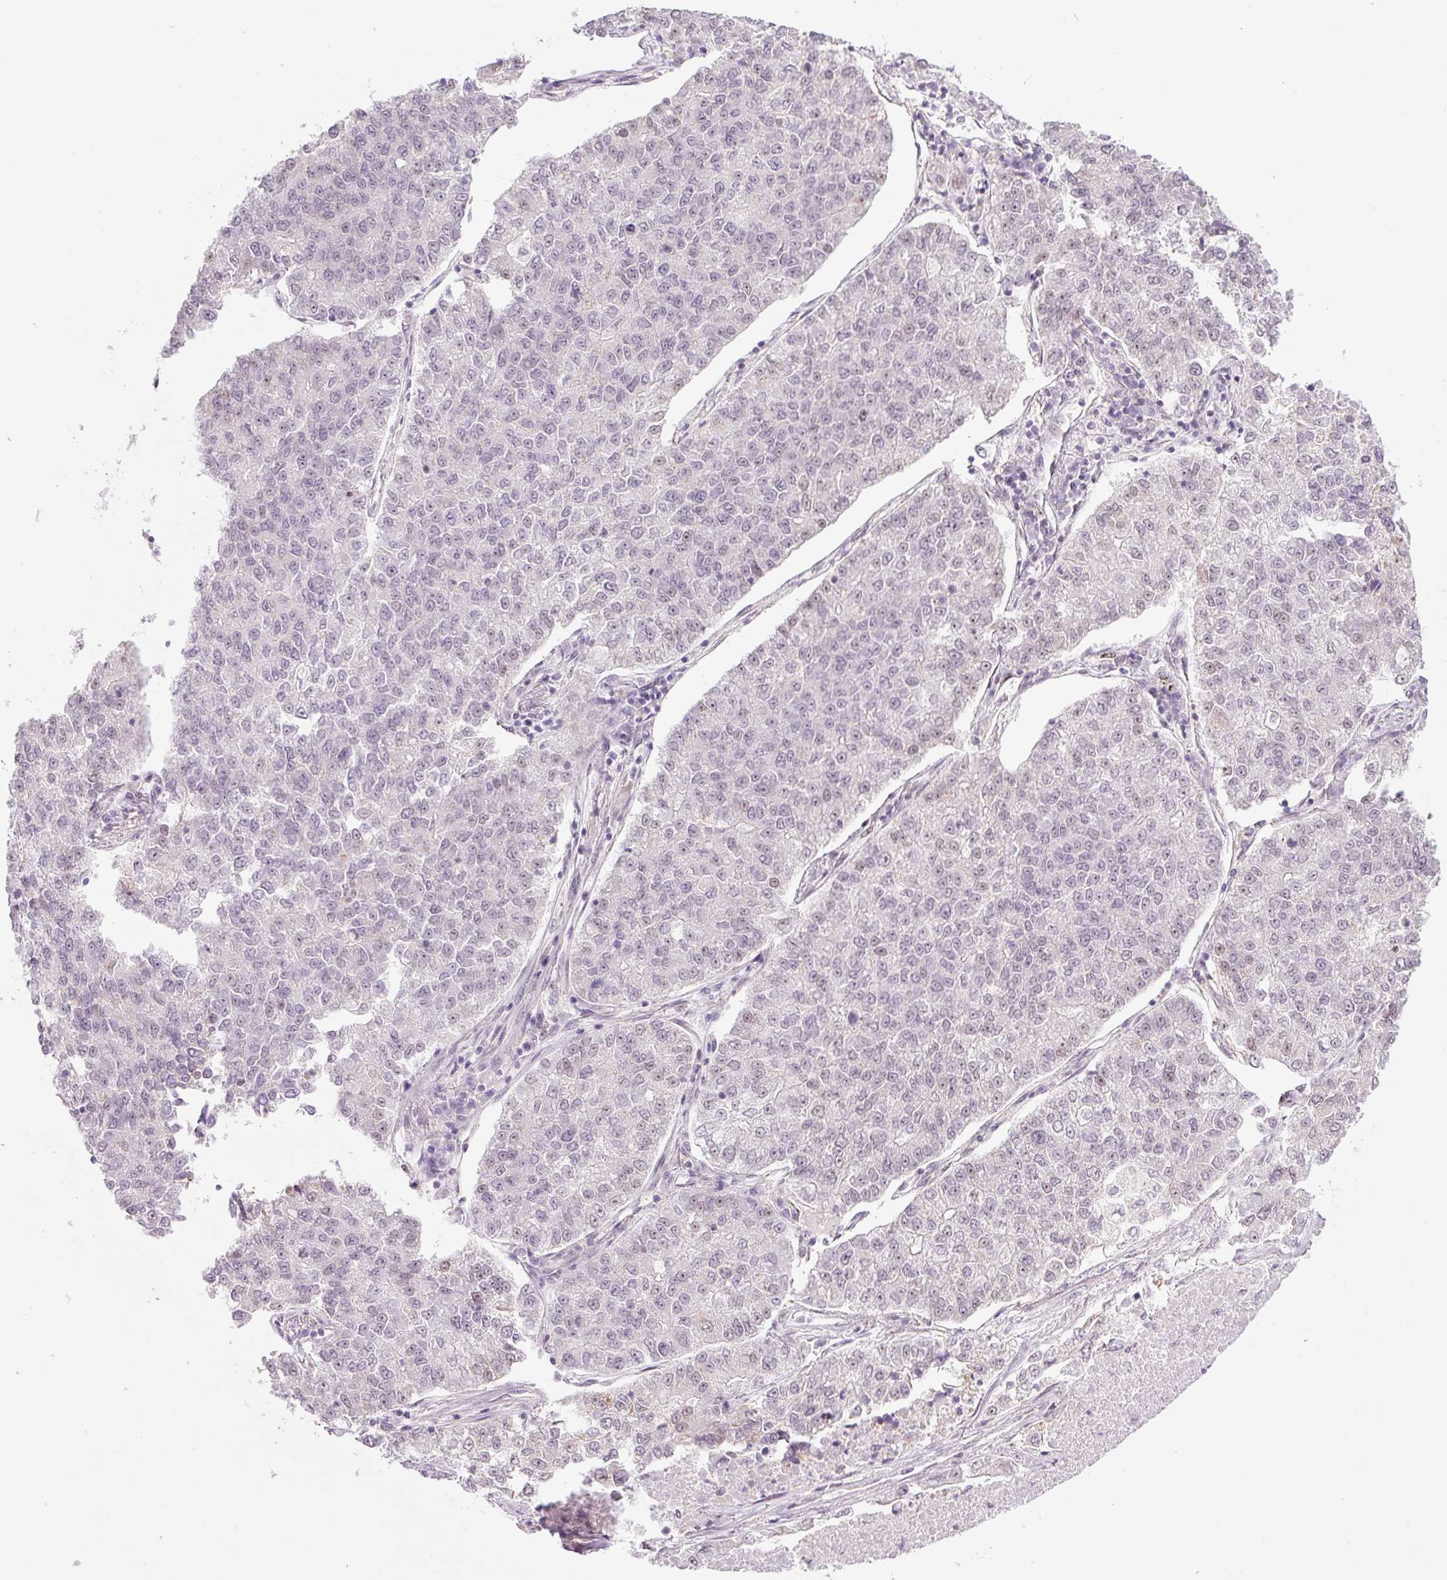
{"staining": {"intensity": "weak", "quantity": "<25%", "location": "nuclear"}, "tissue": "lung cancer", "cell_type": "Tumor cells", "image_type": "cancer", "snomed": [{"axis": "morphology", "description": "Adenocarcinoma, NOS"}, {"axis": "topography", "description": "Lung"}], "caption": "Lung adenocarcinoma was stained to show a protein in brown. There is no significant staining in tumor cells.", "gene": "TCFL5", "patient": {"sex": "male", "age": 49}}